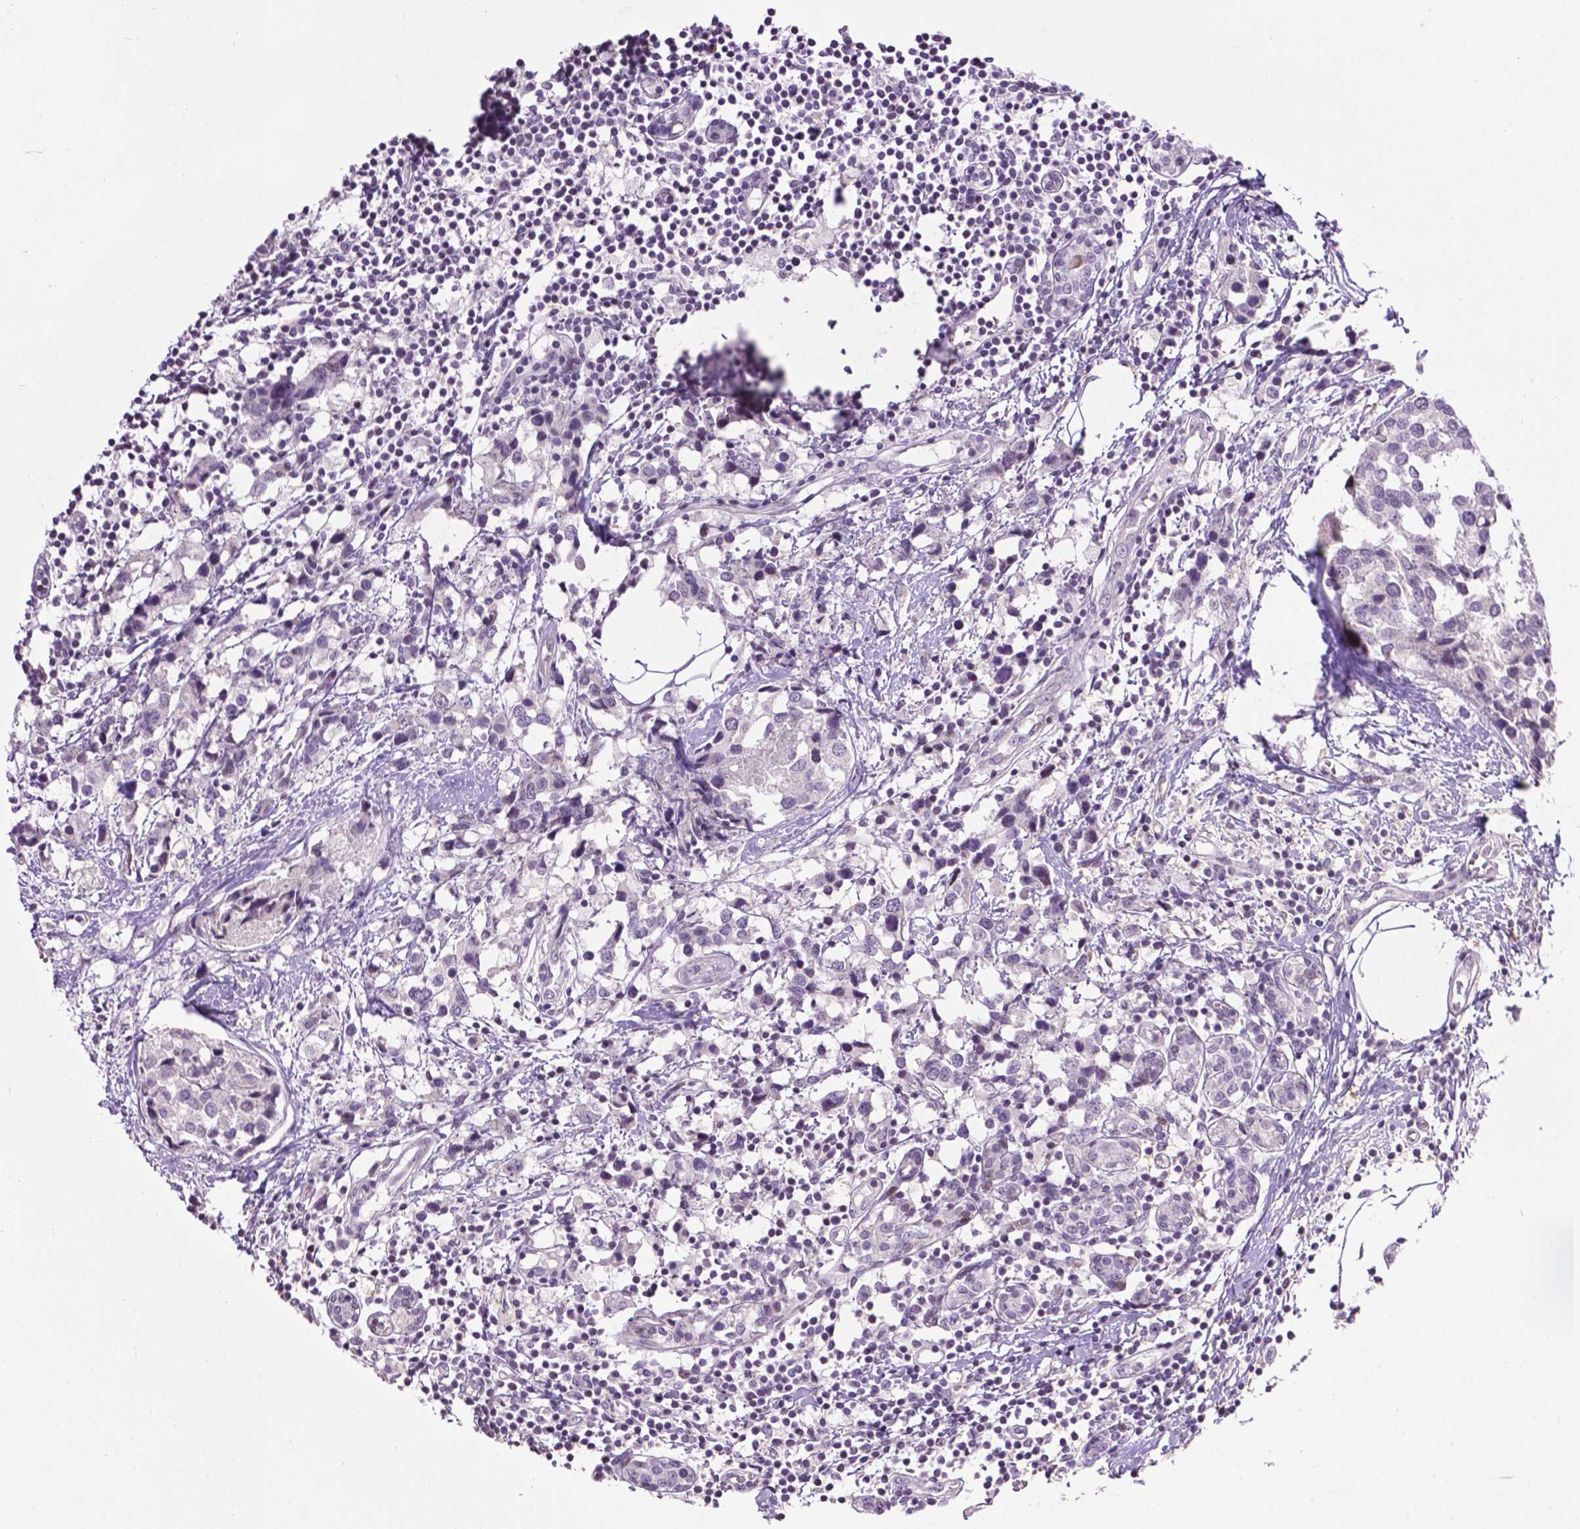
{"staining": {"intensity": "negative", "quantity": "none", "location": "none"}, "tissue": "breast cancer", "cell_type": "Tumor cells", "image_type": "cancer", "snomed": [{"axis": "morphology", "description": "Lobular carcinoma"}, {"axis": "topography", "description": "Breast"}], "caption": "Immunohistochemistry photomicrograph of neoplastic tissue: breast cancer (lobular carcinoma) stained with DAB demonstrates no significant protein staining in tumor cells.", "gene": "TH", "patient": {"sex": "female", "age": 59}}